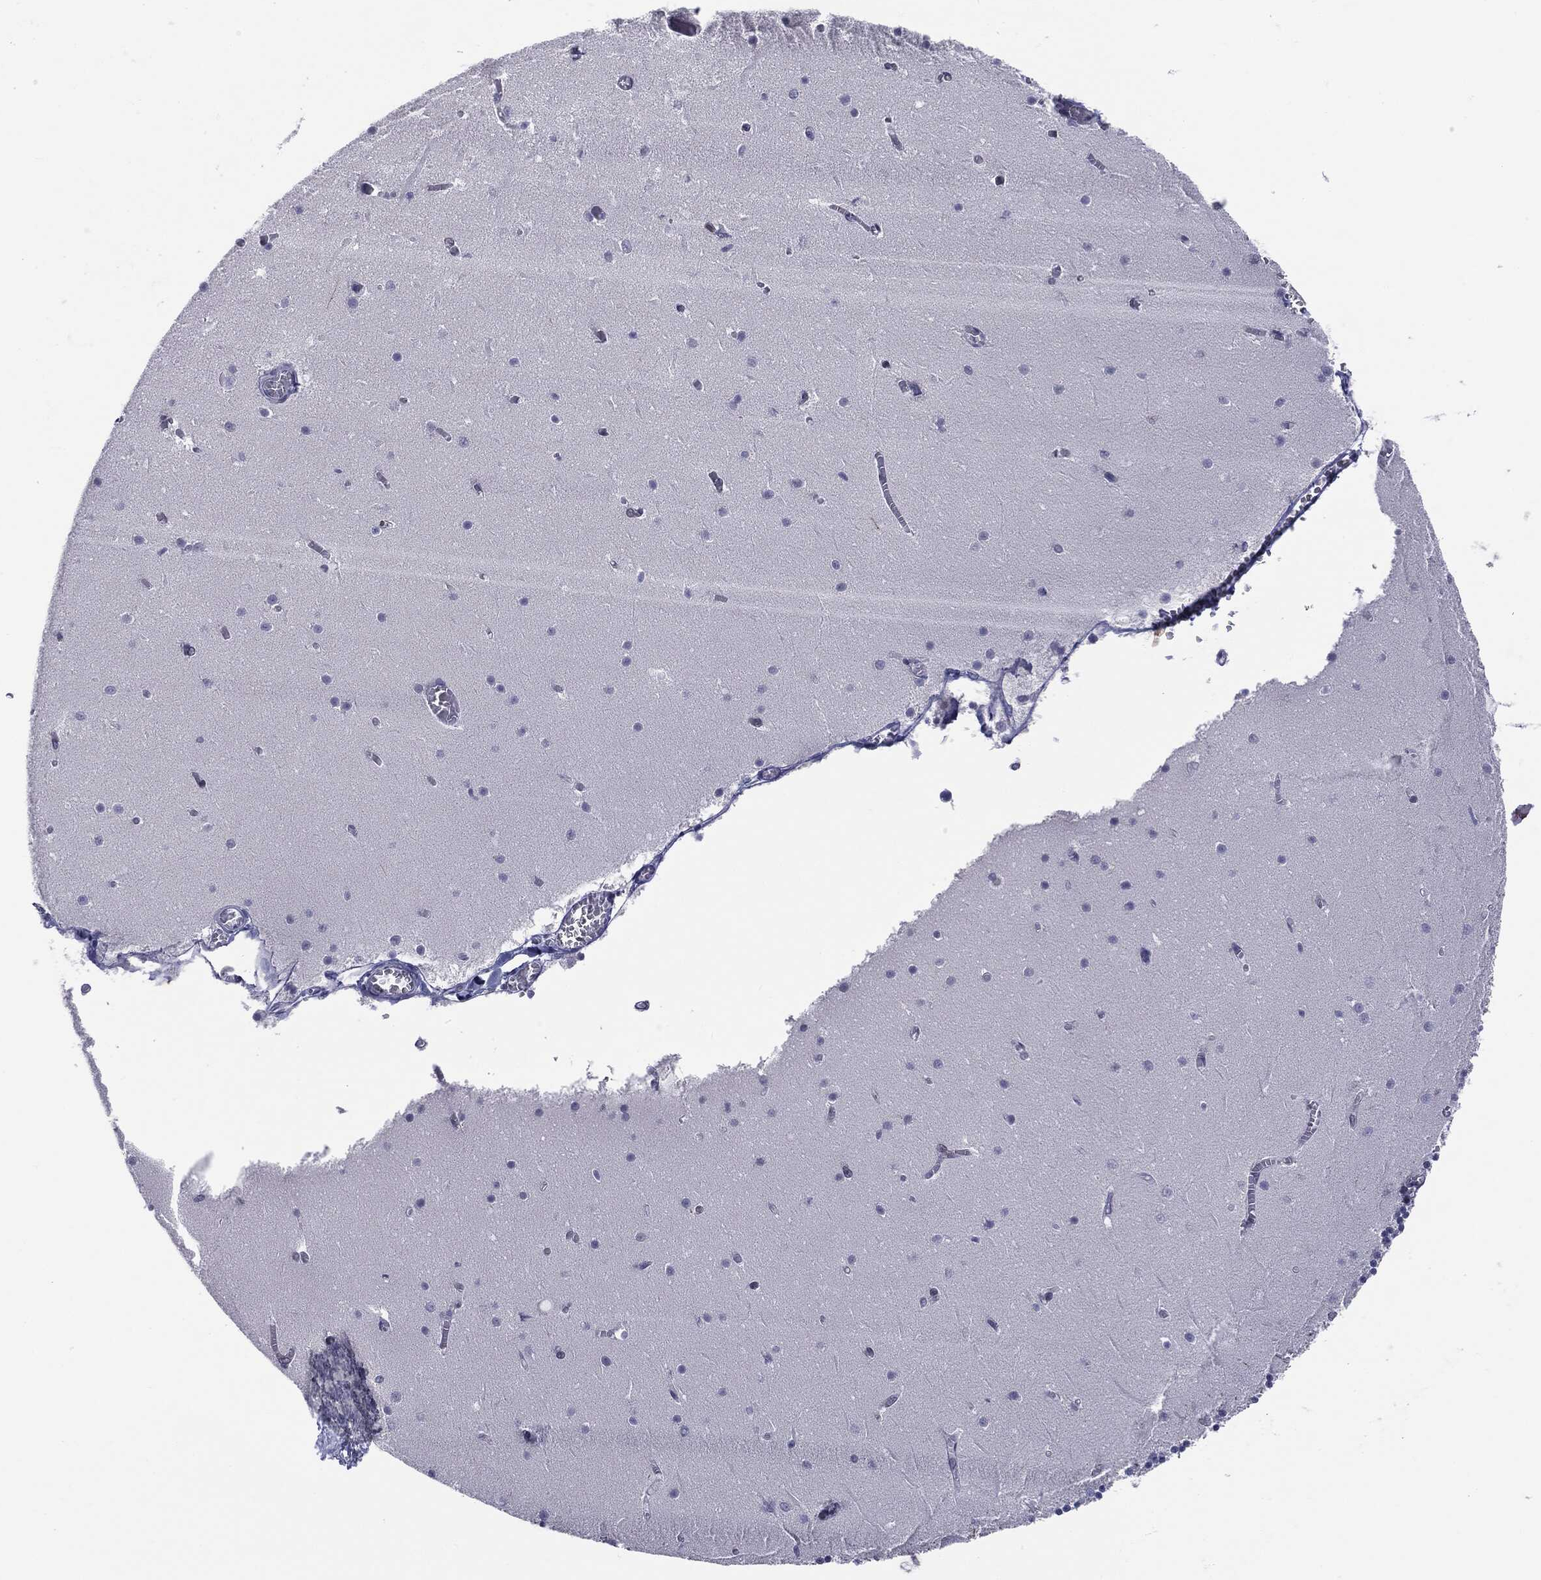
{"staining": {"intensity": "negative", "quantity": "none", "location": "none"}, "tissue": "cerebellum", "cell_type": "Cells in granular layer", "image_type": "normal", "snomed": [{"axis": "morphology", "description": "Normal tissue, NOS"}, {"axis": "topography", "description": "Cerebellum"}], "caption": "The immunohistochemistry histopathology image has no significant positivity in cells in granular layer of cerebellum.", "gene": "SLC5A5", "patient": {"sex": "female", "age": 28}}